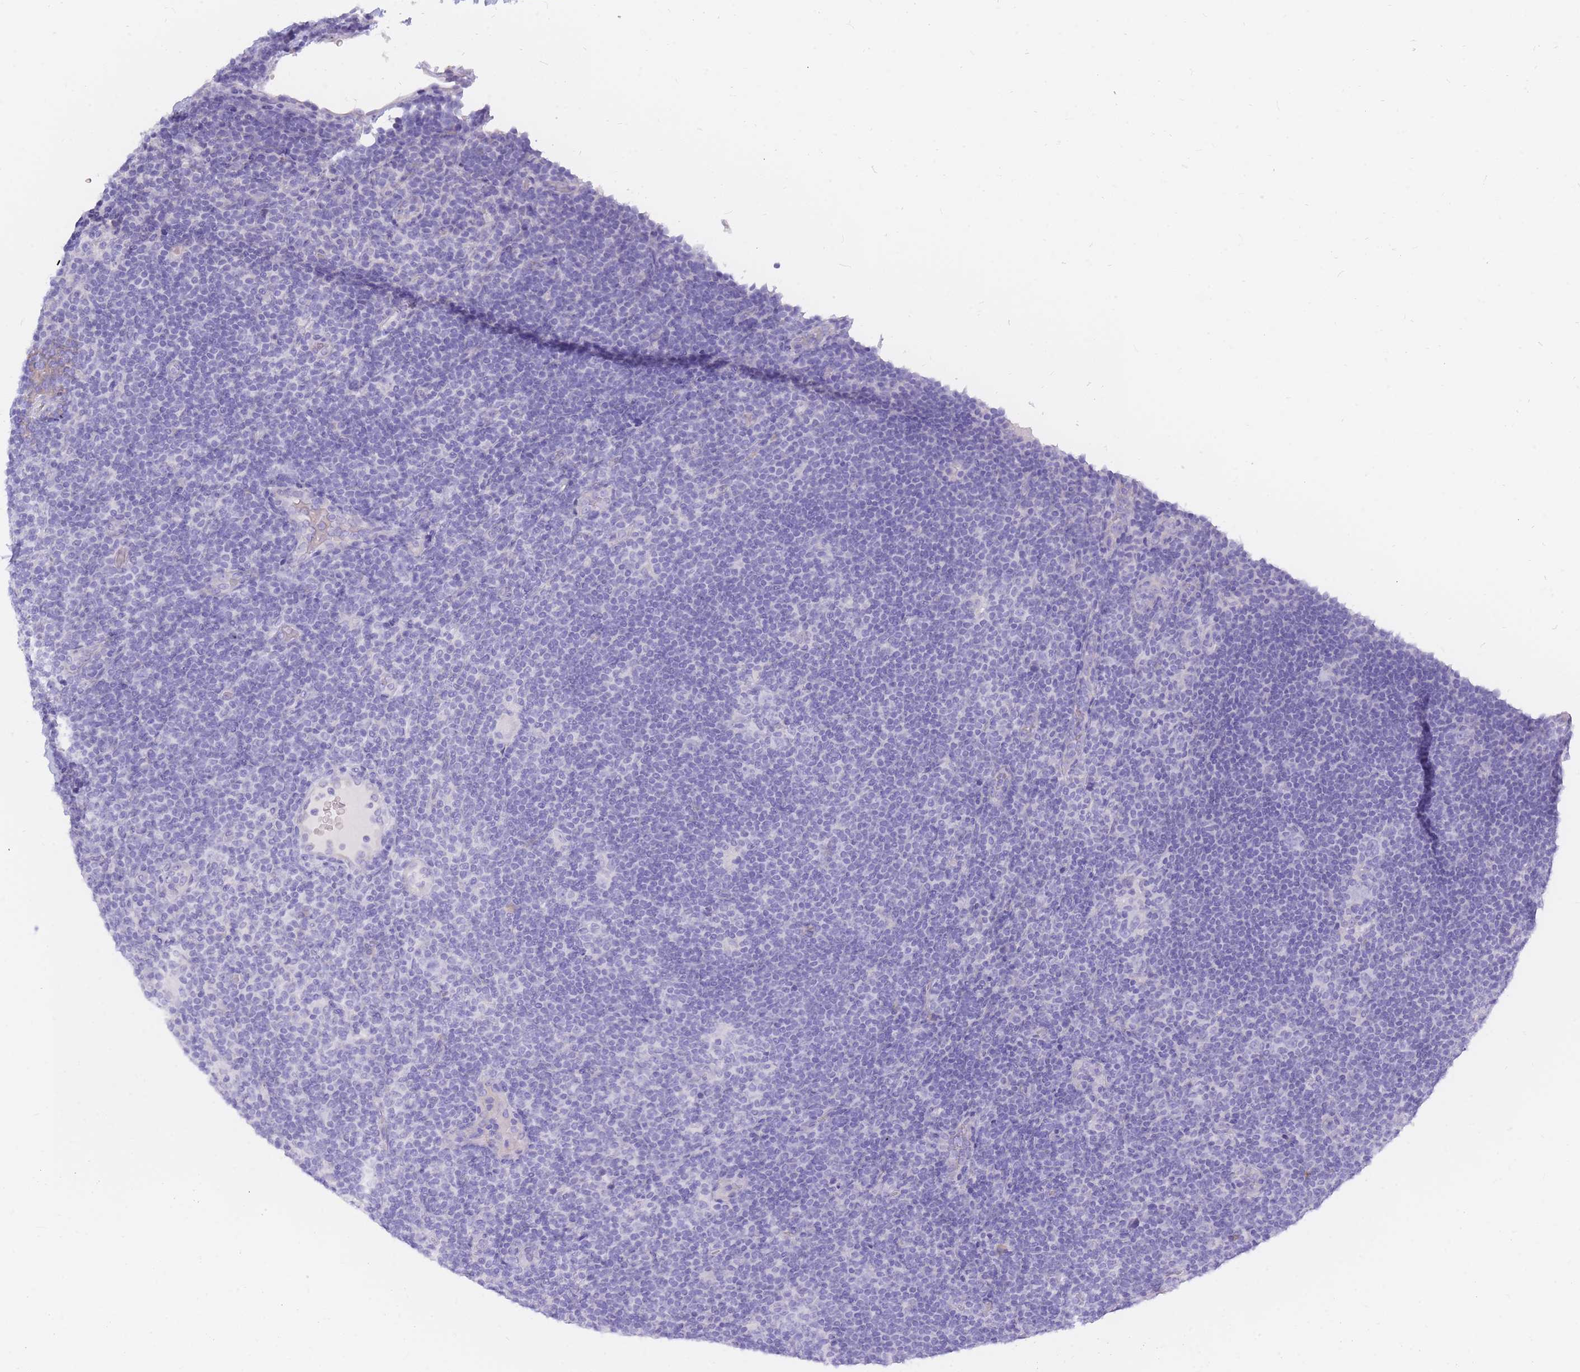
{"staining": {"intensity": "negative", "quantity": "none", "location": "none"}, "tissue": "lymphoma", "cell_type": "Tumor cells", "image_type": "cancer", "snomed": [{"axis": "morphology", "description": "Hodgkin's disease, NOS"}, {"axis": "topography", "description": "Lymph node"}], "caption": "A high-resolution image shows immunohistochemistry staining of Hodgkin's disease, which shows no significant positivity in tumor cells. (DAB (3,3'-diaminobenzidine) IHC with hematoxylin counter stain).", "gene": "TPSD1", "patient": {"sex": "female", "age": 57}}